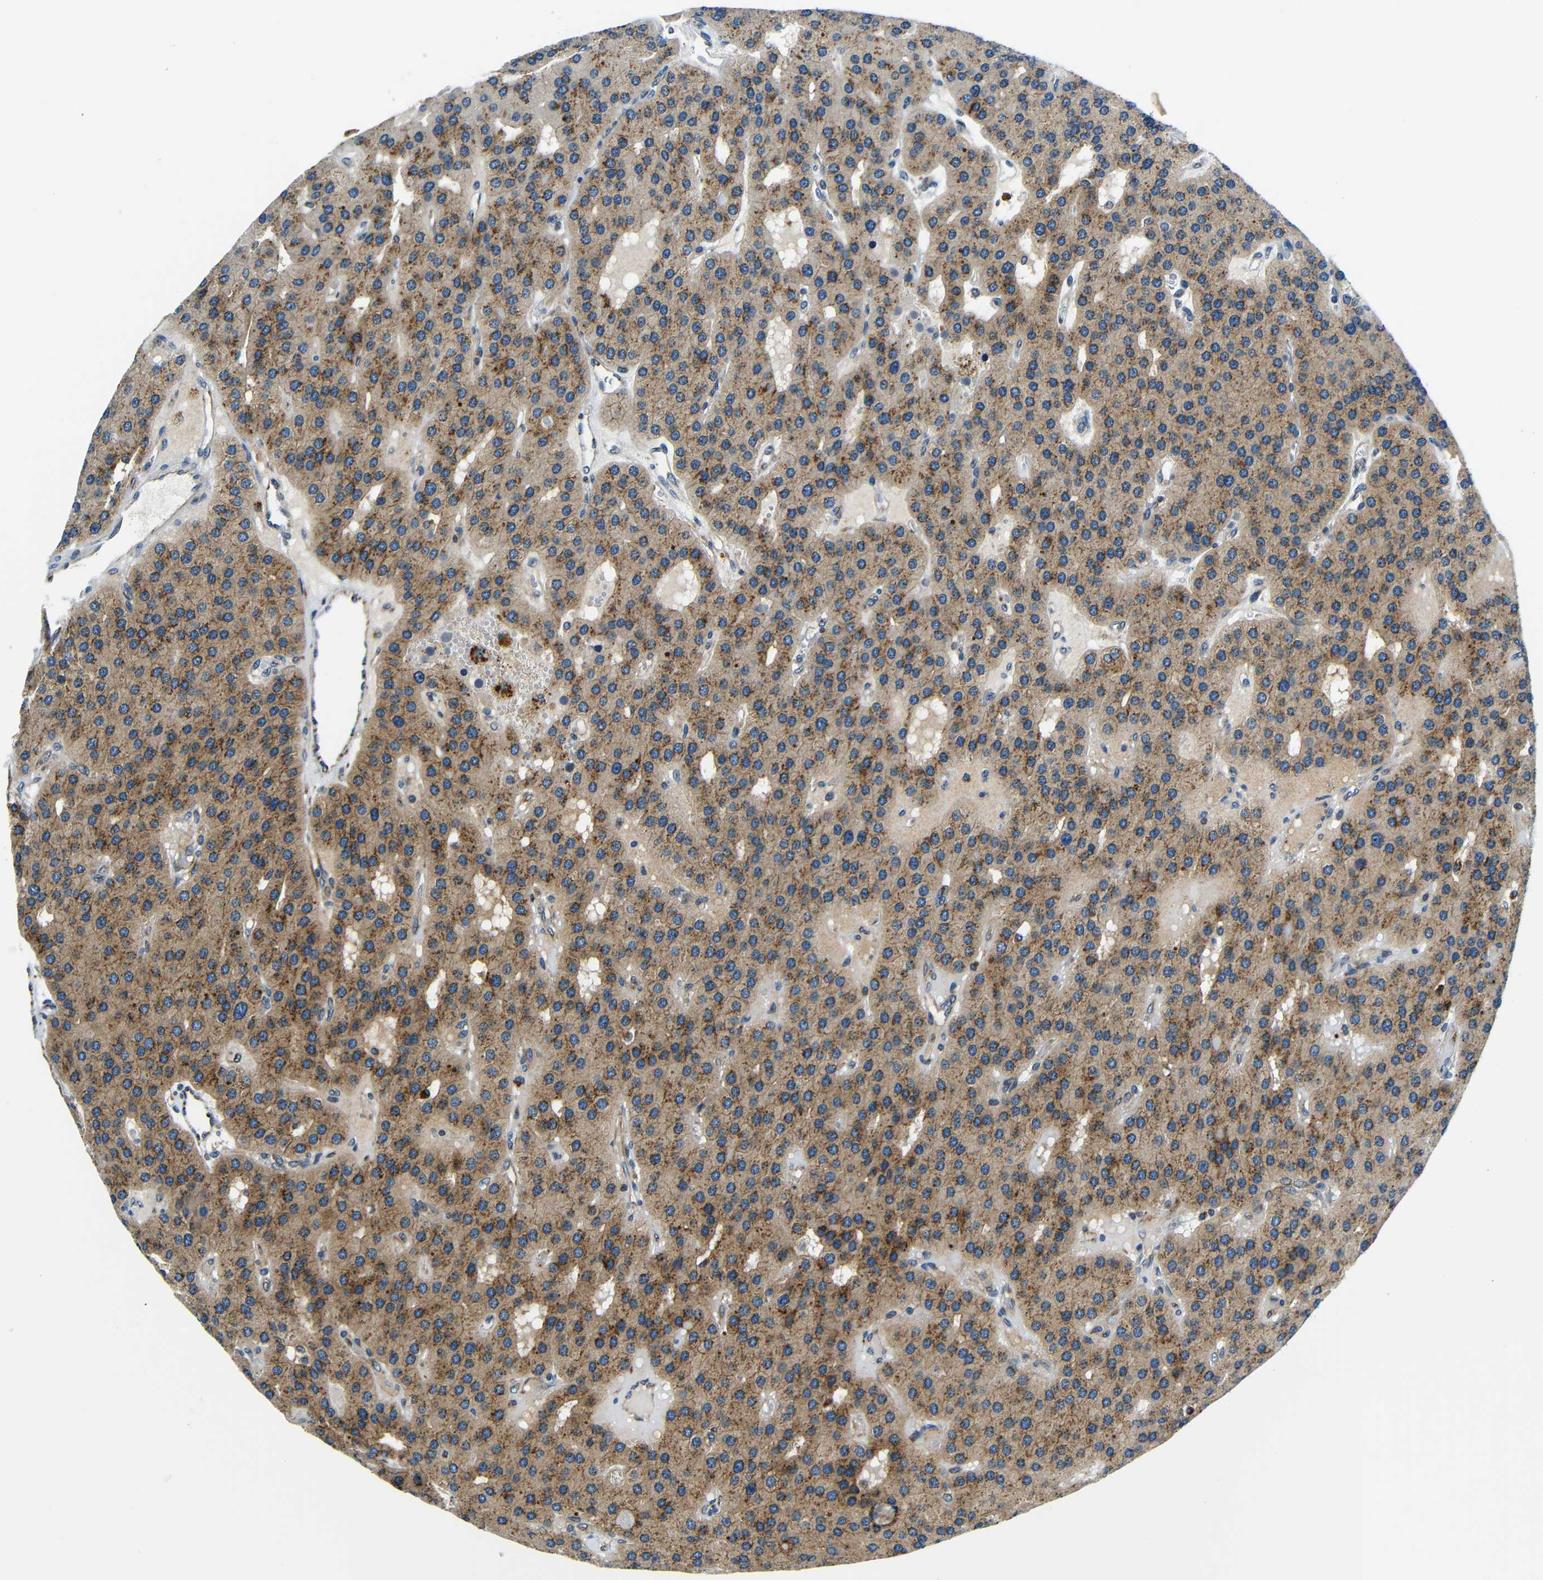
{"staining": {"intensity": "moderate", "quantity": ">75%", "location": "cytoplasmic/membranous"}, "tissue": "parathyroid gland", "cell_type": "Glandular cells", "image_type": "normal", "snomed": [{"axis": "morphology", "description": "Normal tissue, NOS"}, {"axis": "morphology", "description": "Adenoma, NOS"}, {"axis": "topography", "description": "Parathyroid gland"}], "caption": "Human parathyroid gland stained with a brown dye shows moderate cytoplasmic/membranous positive expression in about >75% of glandular cells.", "gene": "USO1", "patient": {"sex": "female", "age": 86}}